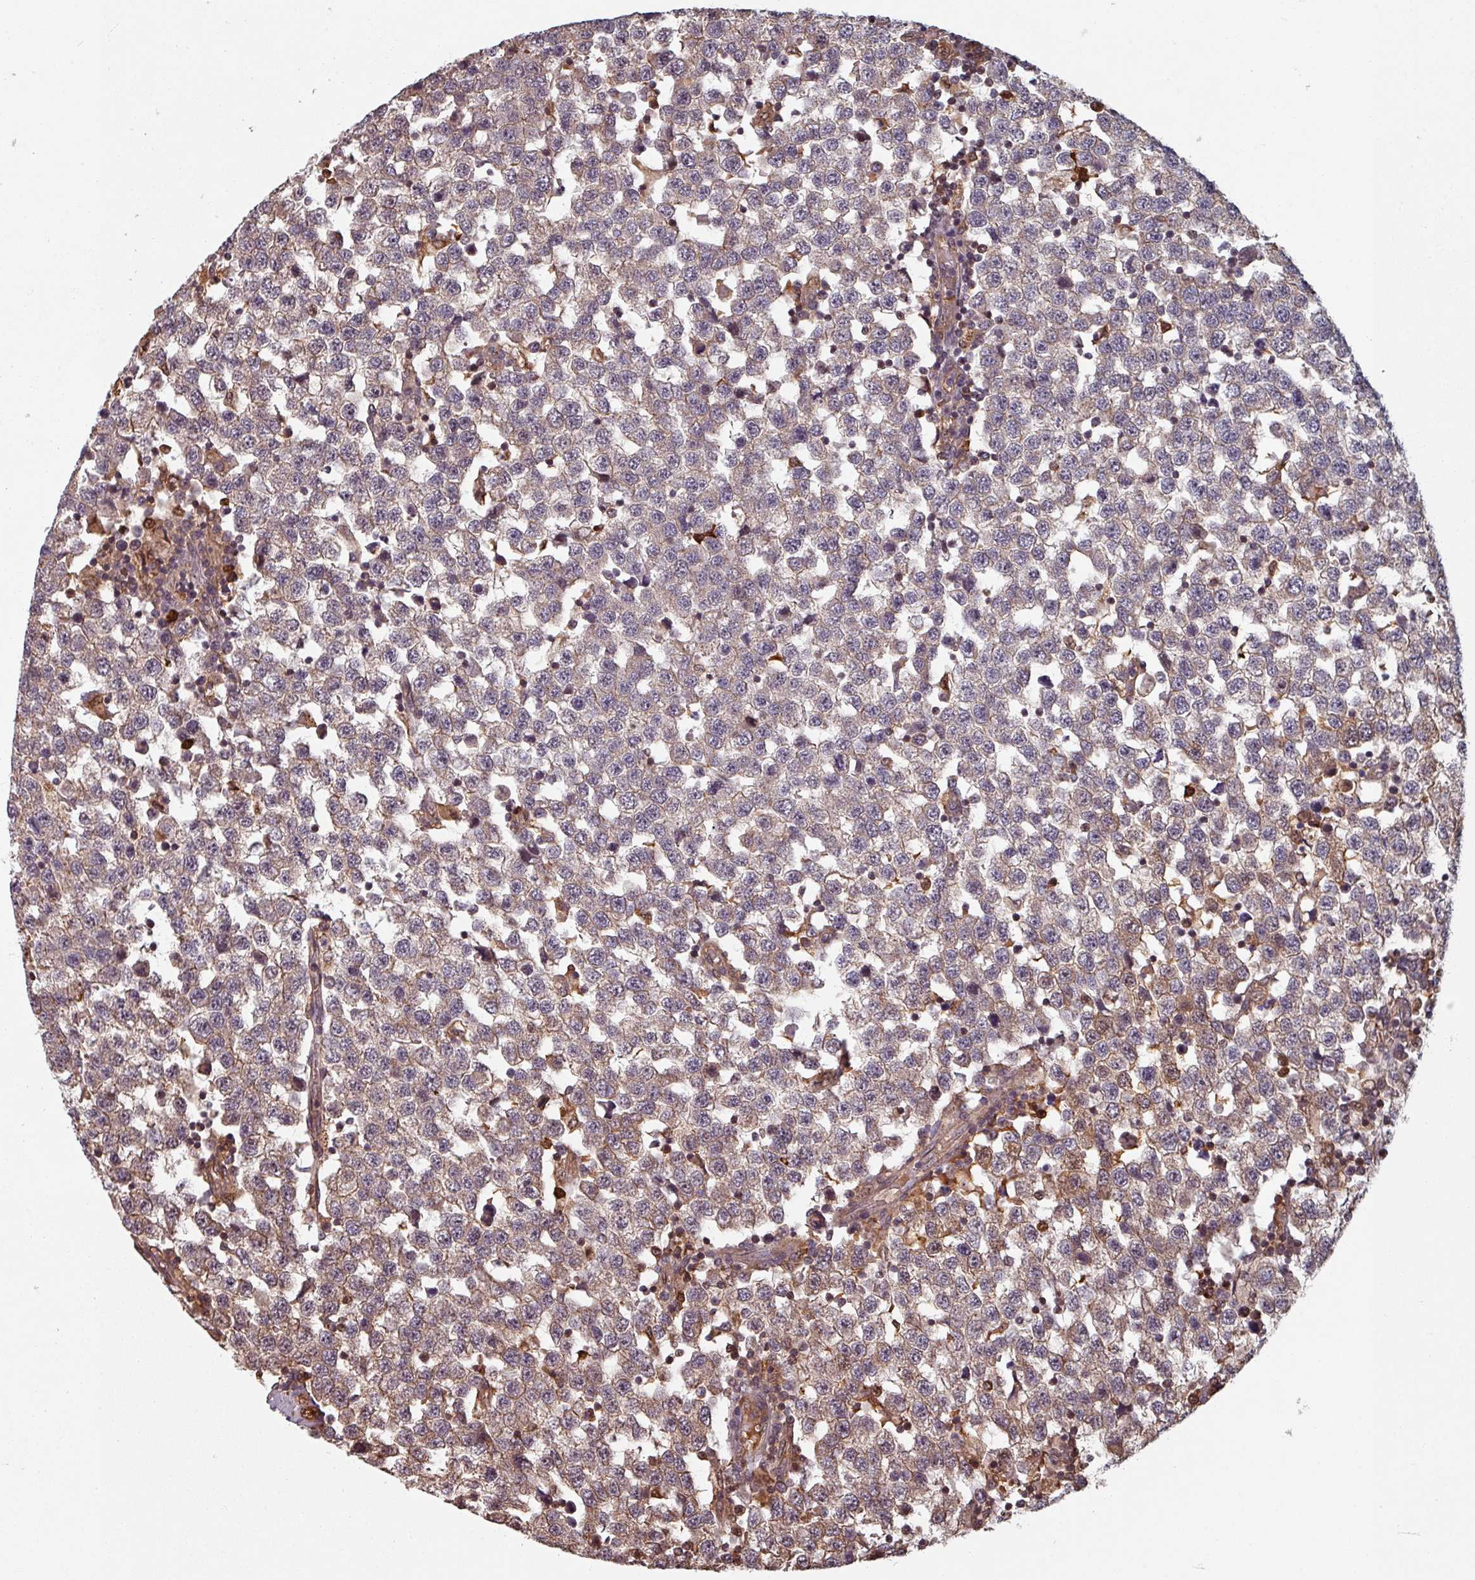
{"staining": {"intensity": "weak", "quantity": "25%-75%", "location": "cytoplasmic/membranous"}, "tissue": "testis cancer", "cell_type": "Tumor cells", "image_type": "cancer", "snomed": [{"axis": "morphology", "description": "Seminoma, NOS"}, {"axis": "topography", "description": "Testis"}], "caption": "Tumor cells display weak cytoplasmic/membranous positivity in about 25%-75% of cells in testis seminoma. (DAB (3,3'-diaminobenzidine) = brown stain, brightfield microscopy at high magnification).", "gene": "EID1", "patient": {"sex": "male", "age": 34}}